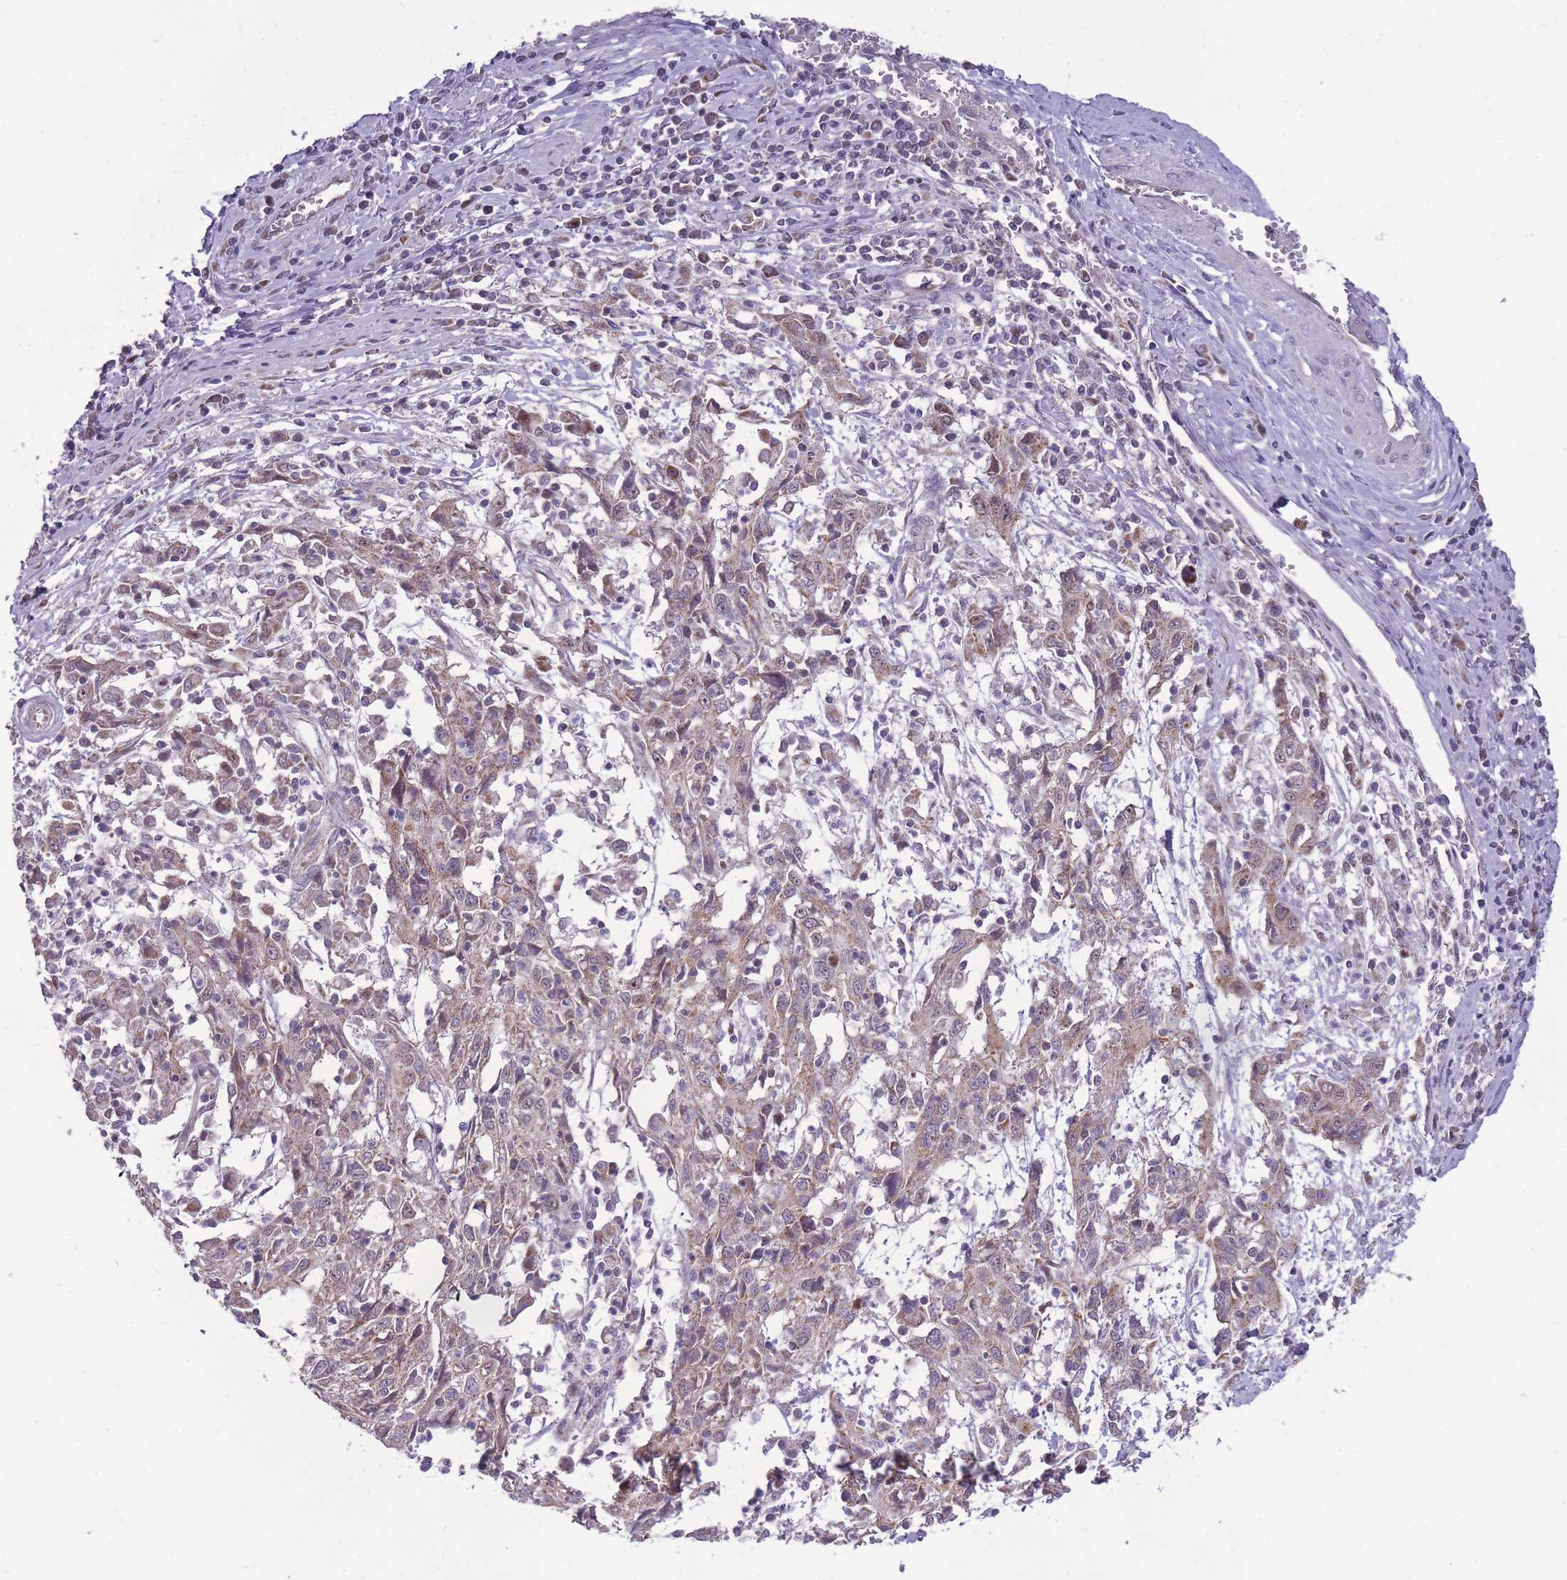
{"staining": {"intensity": "weak", "quantity": "25%-75%", "location": "cytoplasmic/membranous"}, "tissue": "cervical cancer", "cell_type": "Tumor cells", "image_type": "cancer", "snomed": [{"axis": "morphology", "description": "Squamous cell carcinoma, NOS"}, {"axis": "topography", "description": "Cervix"}], "caption": "Brown immunohistochemical staining in cervical squamous cell carcinoma shows weak cytoplasmic/membranous expression in approximately 25%-75% of tumor cells. The protein is shown in brown color, while the nuclei are stained blue.", "gene": "MCIDAS", "patient": {"sex": "female", "age": 46}}